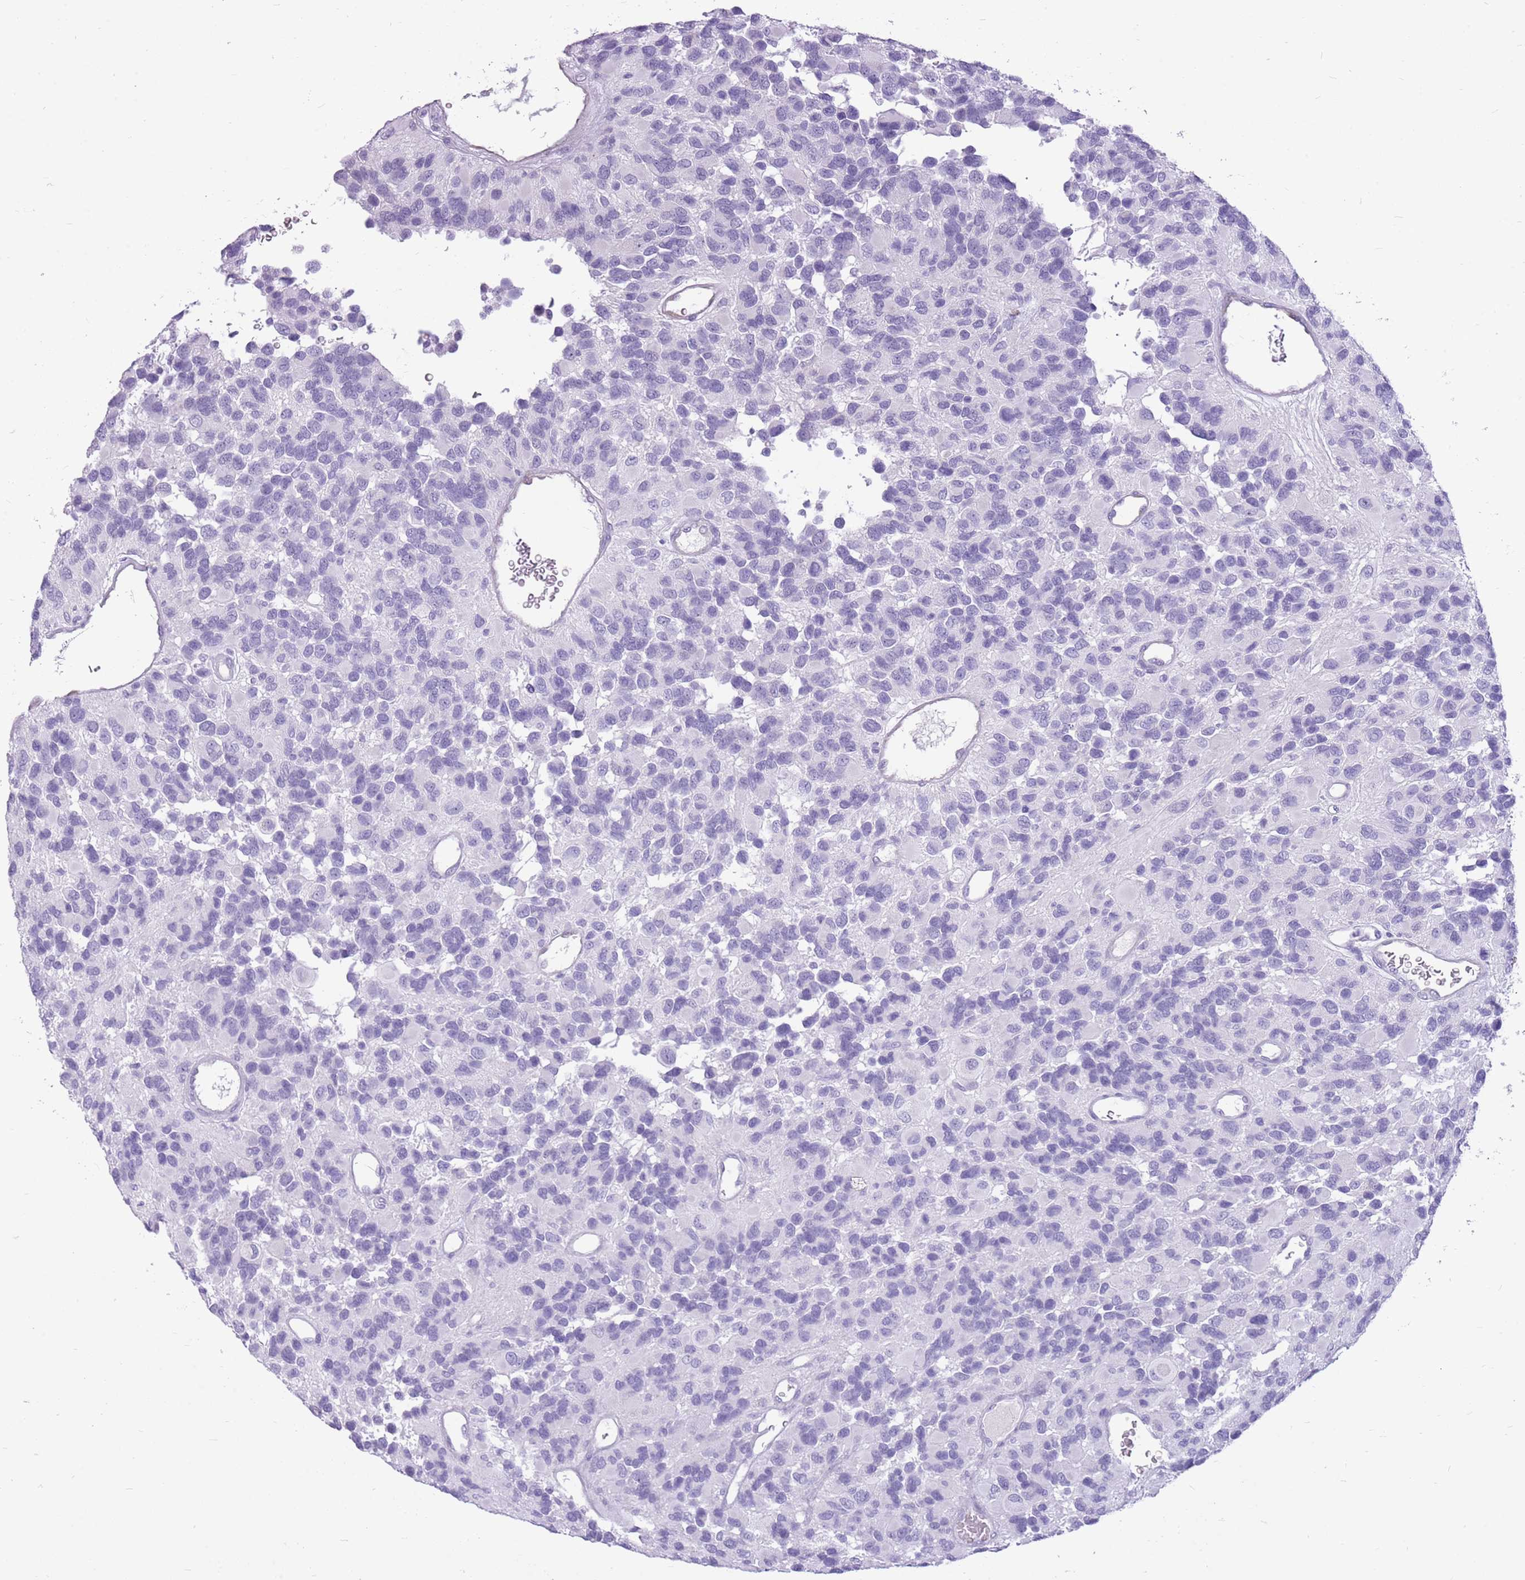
{"staining": {"intensity": "negative", "quantity": "none", "location": "none"}, "tissue": "glioma", "cell_type": "Tumor cells", "image_type": "cancer", "snomed": [{"axis": "morphology", "description": "Glioma, malignant, High grade"}, {"axis": "topography", "description": "Brain"}], "caption": "A high-resolution micrograph shows immunohistochemistry (IHC) staining of malignant glioma (high-grade), which displays no significant positivity in tumor cells. (DAB (3,3'-diaminobenzidine) immunohistochemistry (IHC), high magnification).", "gene": "ZNF425", "patient": {"sex": "male", "age": 77}}